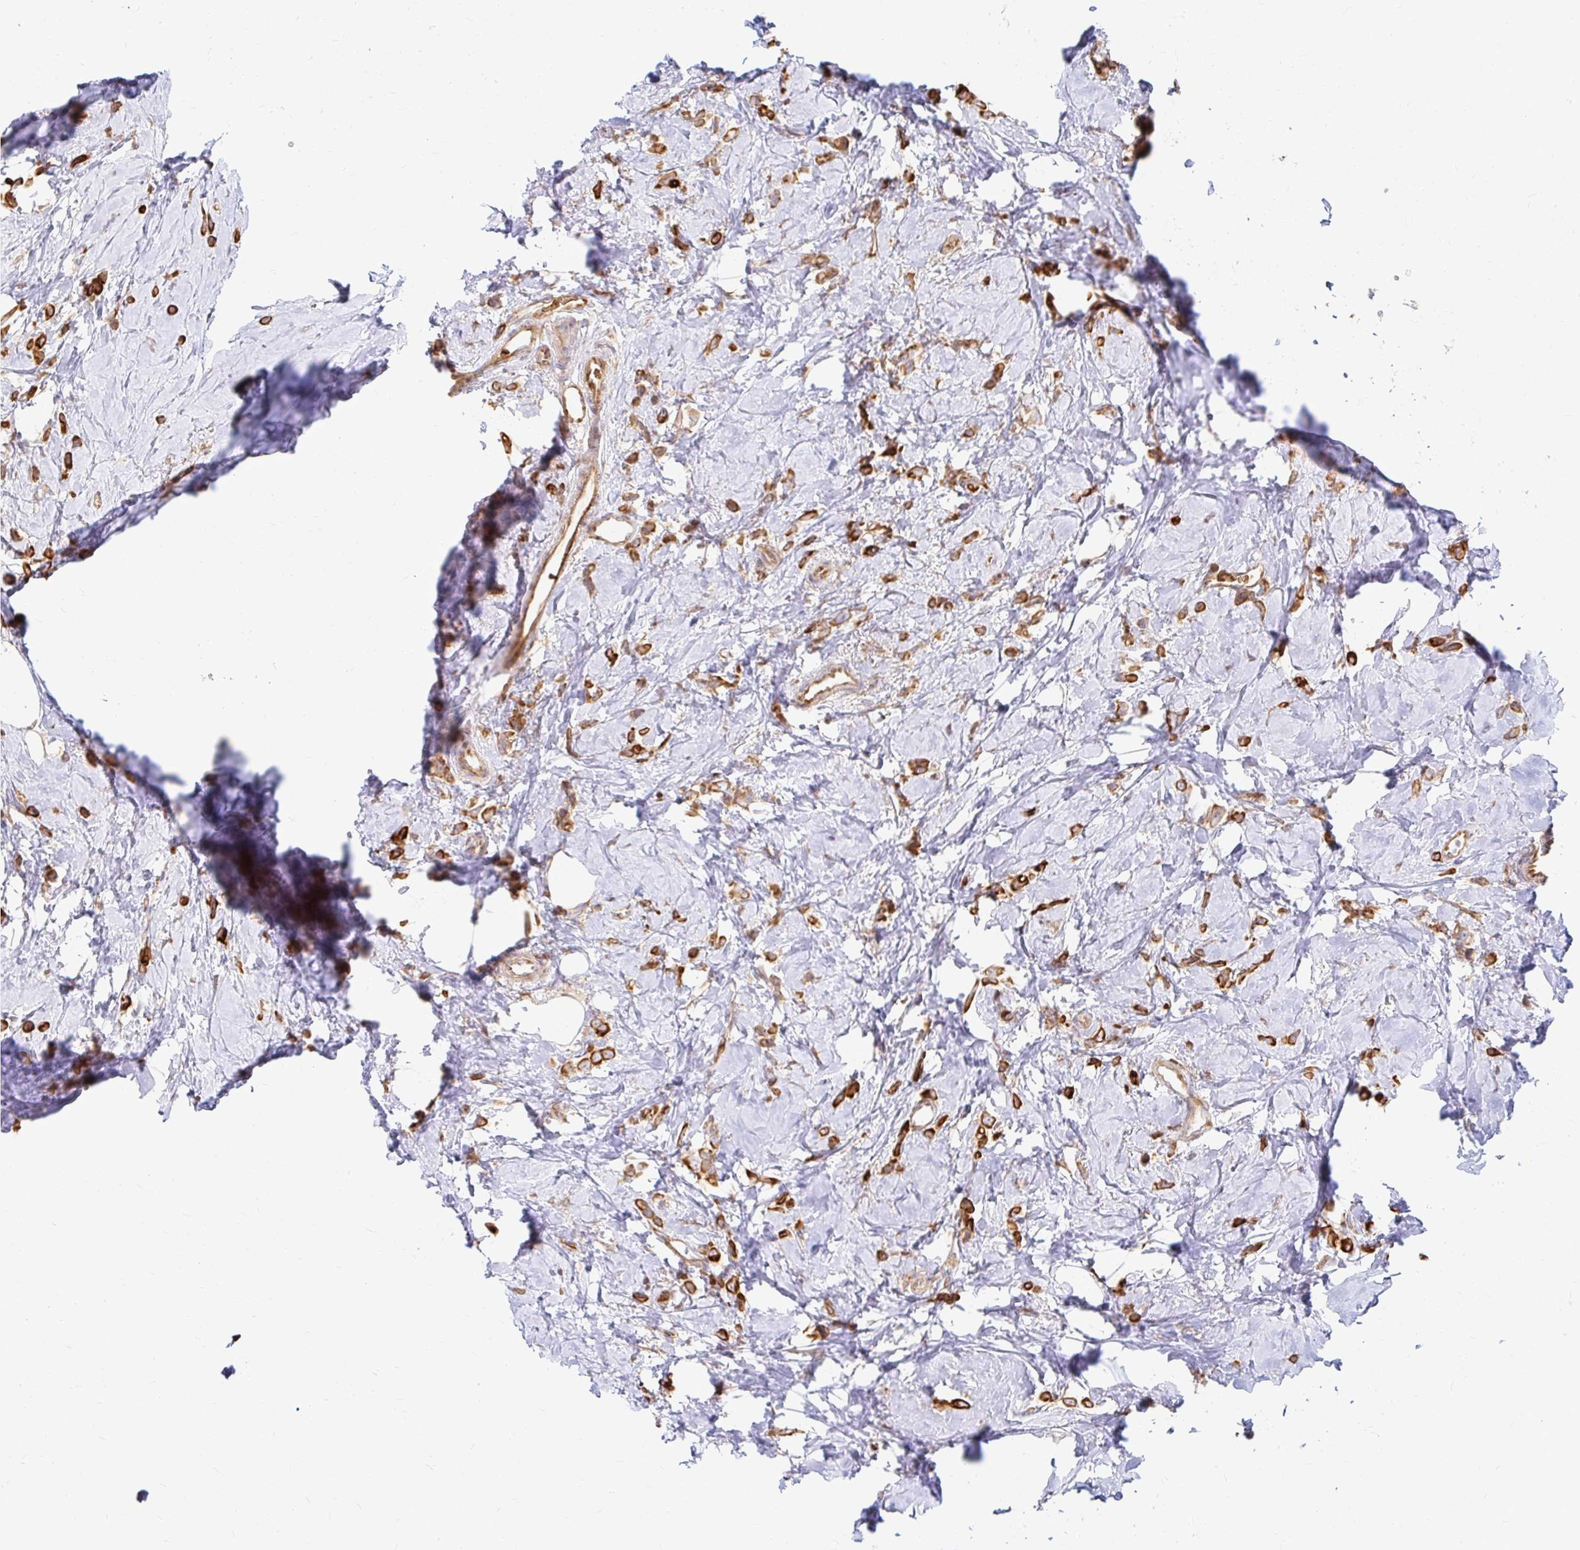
{"staining": {"intensity": "strong", "quantity": ">75%", "location": "cytoplasmic/membranous"}, "tissue": "breast cancer", "cell_type": "Tumor cells", "image_type": "cancer", "snomed": [{"axis": "morphology", "description": "Lobular carcinoma"}, {"axis": "topography", "description": "Breast"}], "caption": "Human breast cancer stained with a brown dye reveals strong cytoplasmic/membranous positive expression in approximately >75% of tumor cells.", "gene": "CAST", "patient": {"sex": "female", "age": 66}}